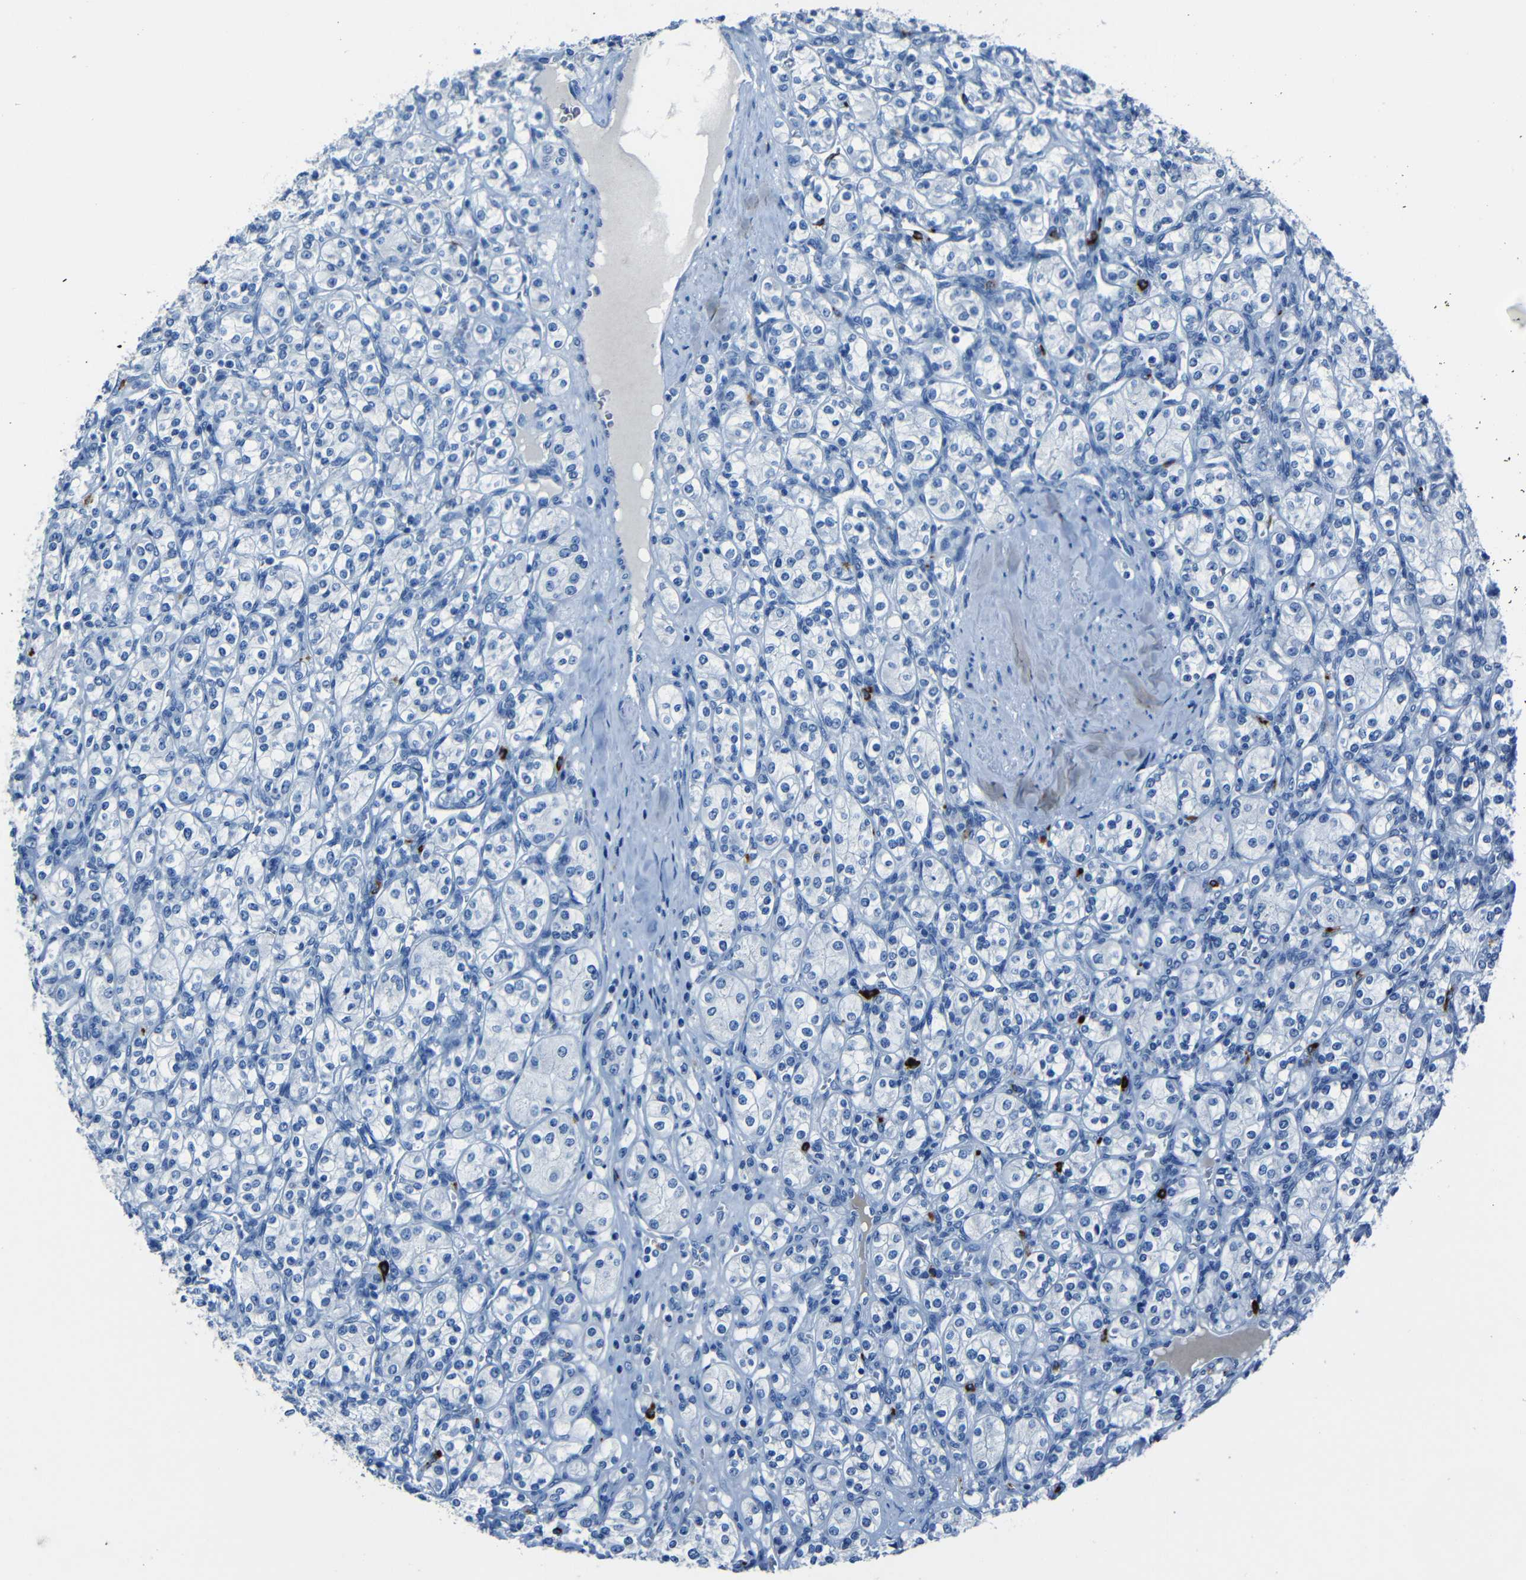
{"staining": {"intensity": "negative", "quantity": "none", "location": "none"}, "tissue": "renal cancer", "cell_type": "Tumor cells", "image_type": "cancer", "snomed": [{"axis": "morphology", "description": "Adenocarcinoma, NOS"}, {"axis": "topography", "description": "Kidney"}], "caption": "IHC of human renal cancer demonstrates no positivity in tumor cells.", "gene": "CLDN11", "patient": {"sex": "male", "age": 77}}